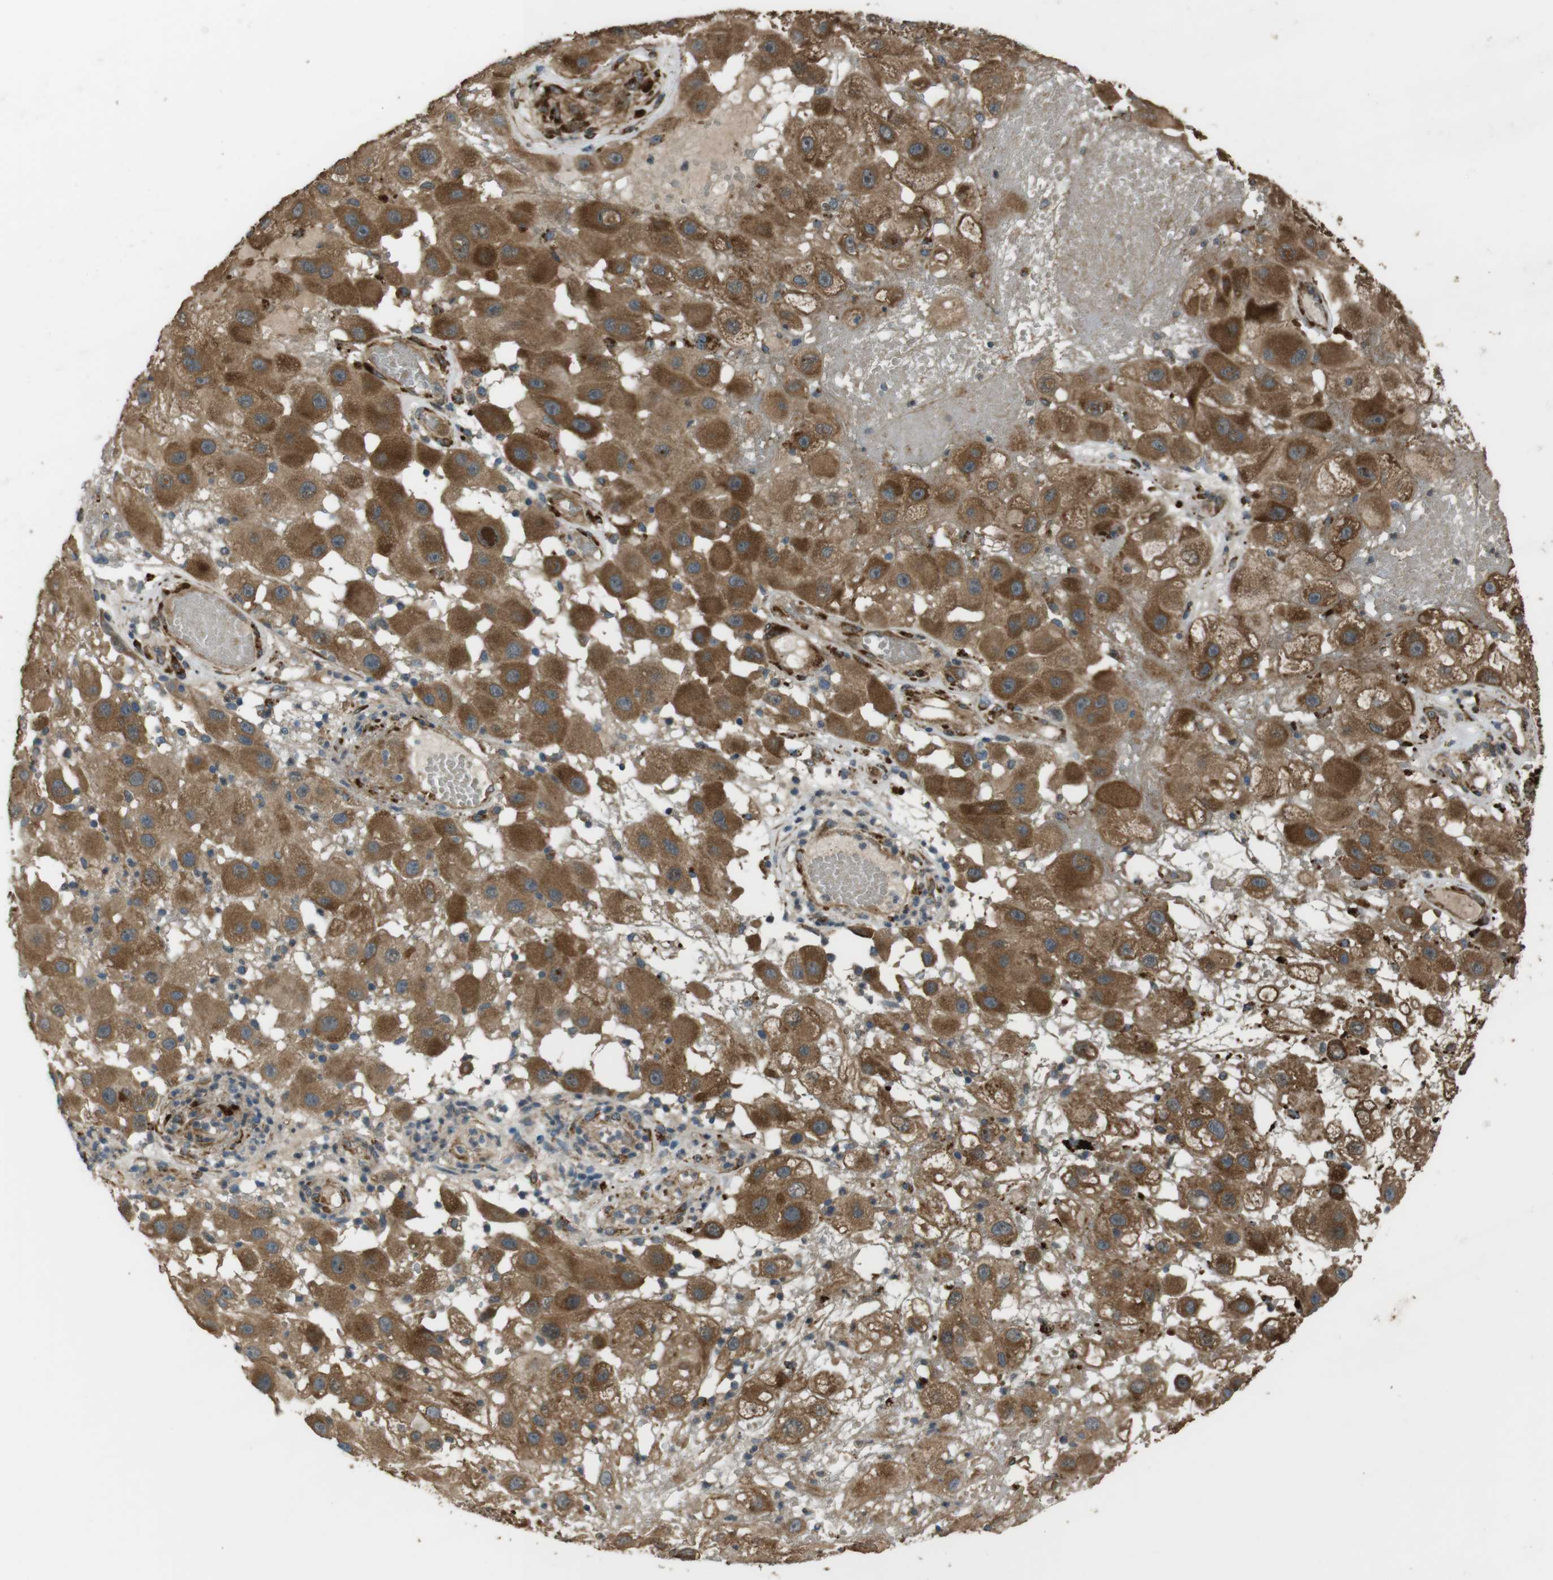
{"staining": {"intensity": "moderate", "quantity": ">75%", "location": "cytoplasmic/membranous"}, "tissue": "melanoma", "cell_type": "Tumor cells", "image_type": "cancer", "snomed": [{"axis": "morphology", "description": "Malignant melanoma, NOS"}, {"axis": "topography", "description": "Skin"}], "caption": "Malignant melanoma tissue shows moderate cytoplasmic/membranous staining in about >75% of tumor cells", "gene": "MSRB3", "patient": {"sex": "female", "age": 81}}